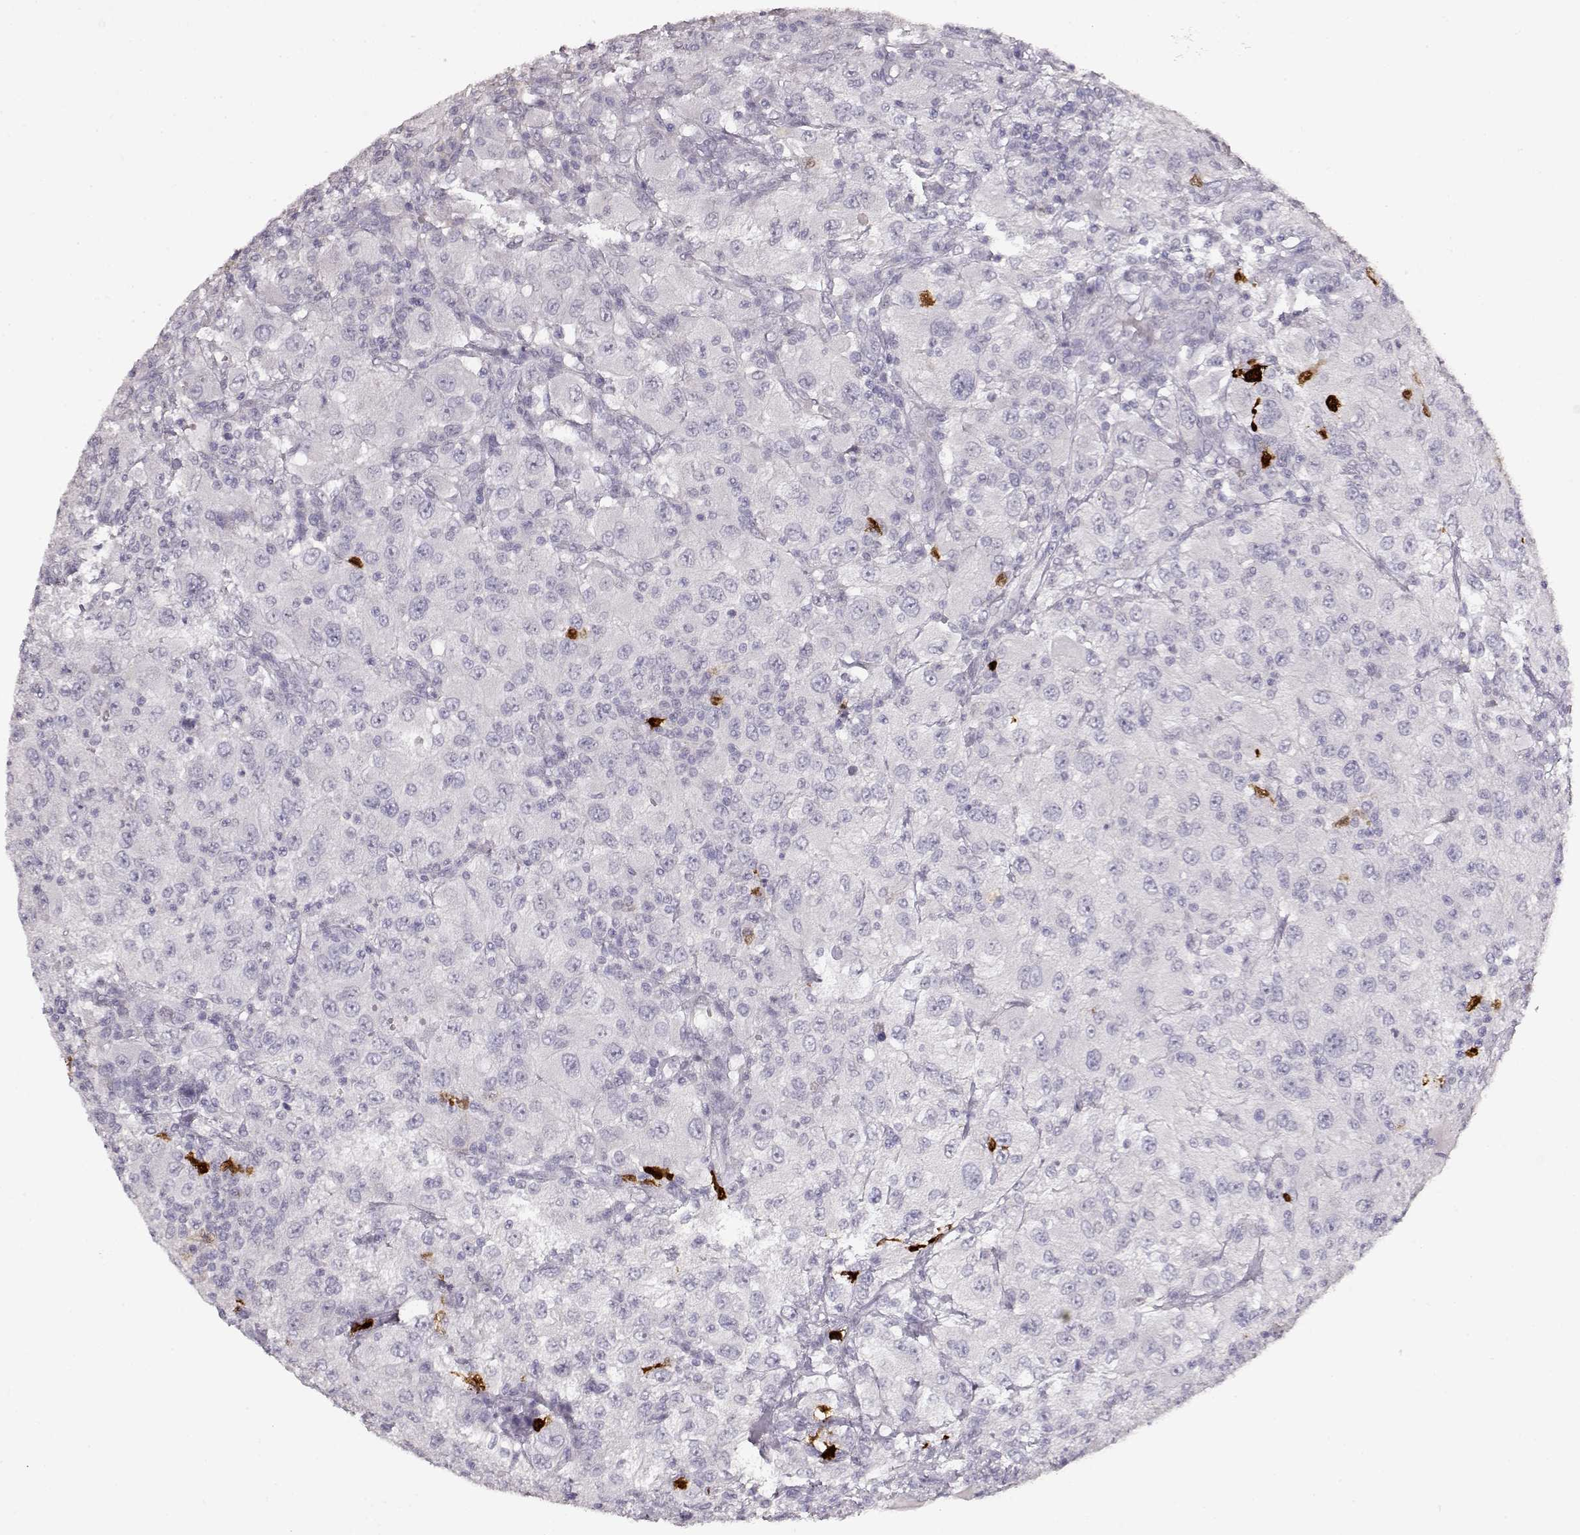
{"staining": {"intensity": "negative", "quantity": "none", "location": "none"}, "tissue": "renal cancer", "cell_type": "Tumor cells", "image_type": "cancer", "snomed": [{"axis": "morphology", "description": "Adenocarcinoma, NOS"}, {"axis": "topography", "description": "Kidney"}], "caption": "High magnification brightfield microscopy of adenocarcinoma (renal) stained with DAB (3,3'-diaminobenzidine) (brown) and counterstained with hematoxylin (blue): tumor cells show no significant expression. (Stains: DAB (3,3'-diaminobenzidine) immunohistochemistry with hematoxylin counter stain, Microscopy: brightfield microscopy at high magnification).", "gene": "S100B", "patient": {"sex": "female", "age": 67}}